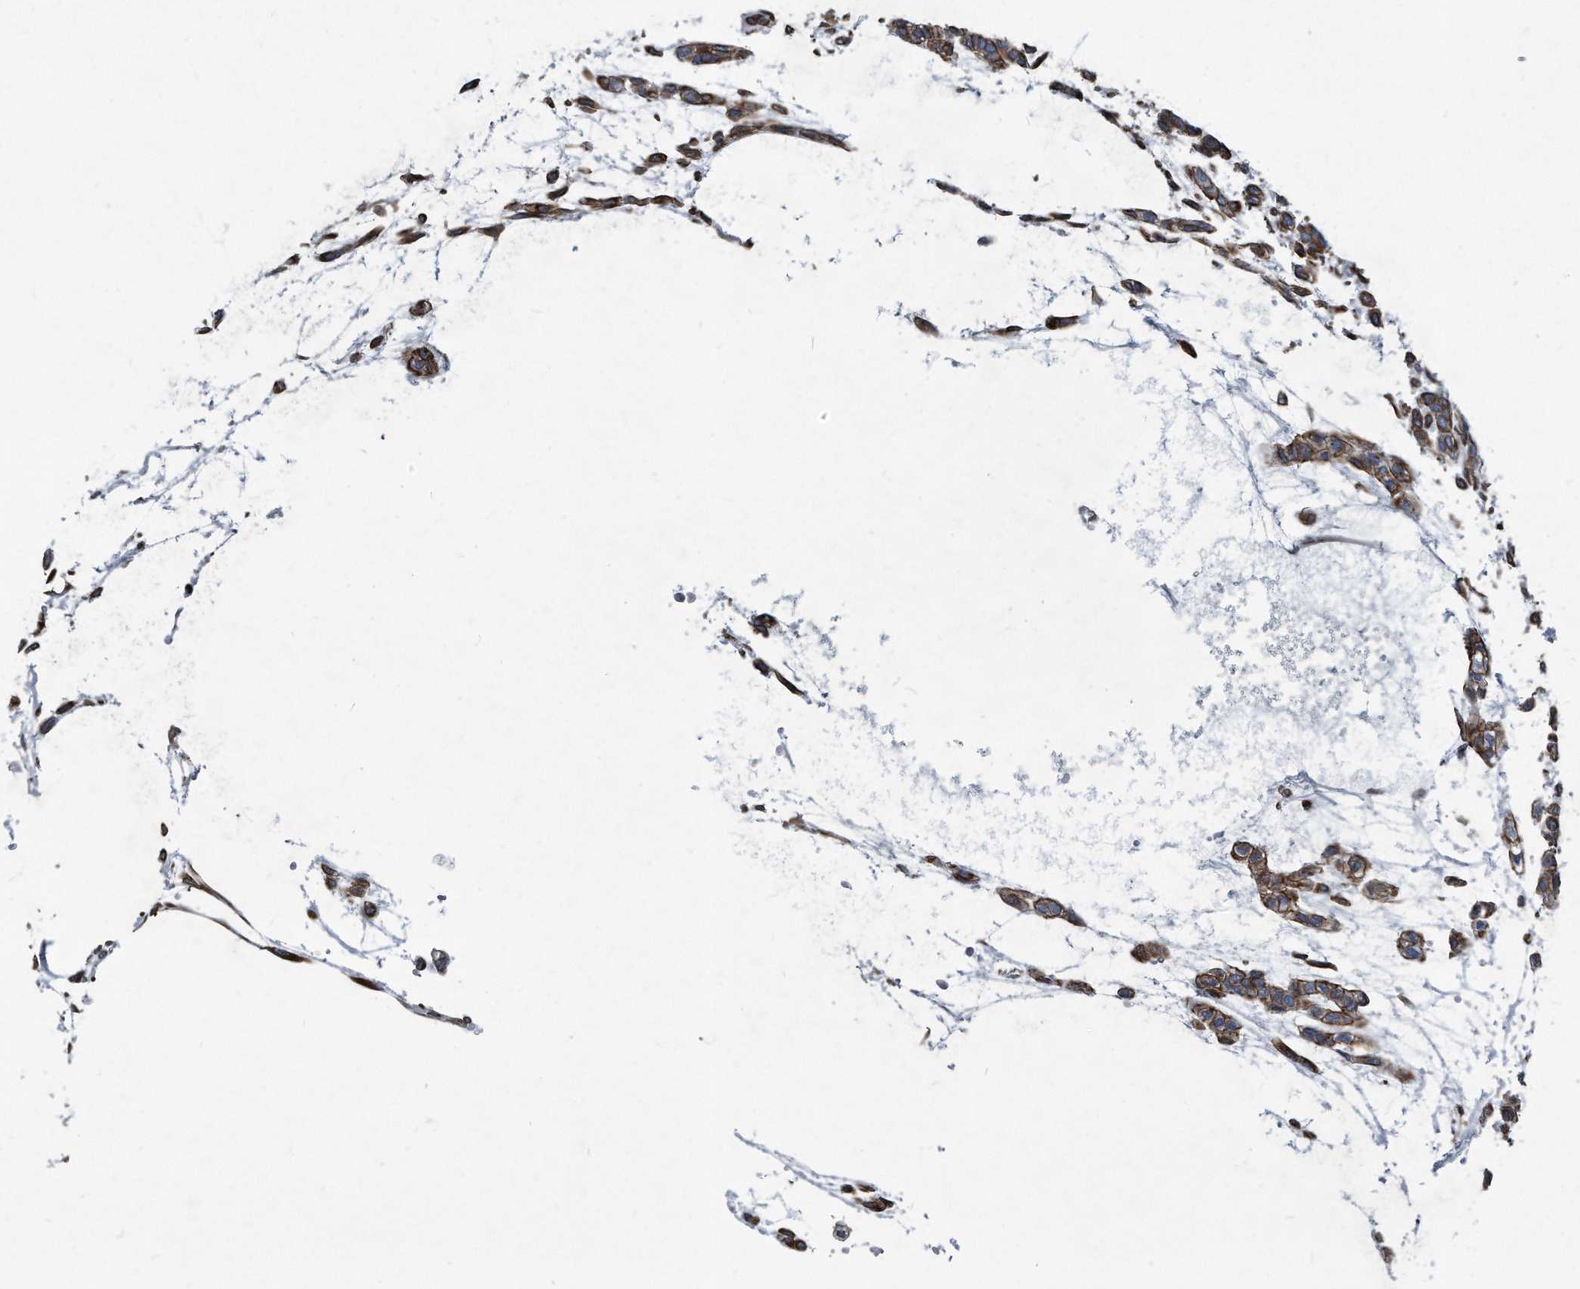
{"staining": {"intensity": "moderate", "quantity": ">75%", "location": "cytoplasmic/membranous"}, "tissue": "head and neck cancer", "cell_type": "Tumor cells", "image_type": "cancer", "snomed": [{"axis": "morphology", "description": "Adenocarcinoma, NOS"}, {"axis": "morphology", "description": "Adenoma, NOS"}, {"axis": "topography", "description": "Head-Neck"}], "caption": "A brown stain highlights moderate cytoplasmic/membranous expression of a protein in human head and neck cancer tumor cells.", "gene": "PLEC", "patient": {"sex": "female", "age": 55}}